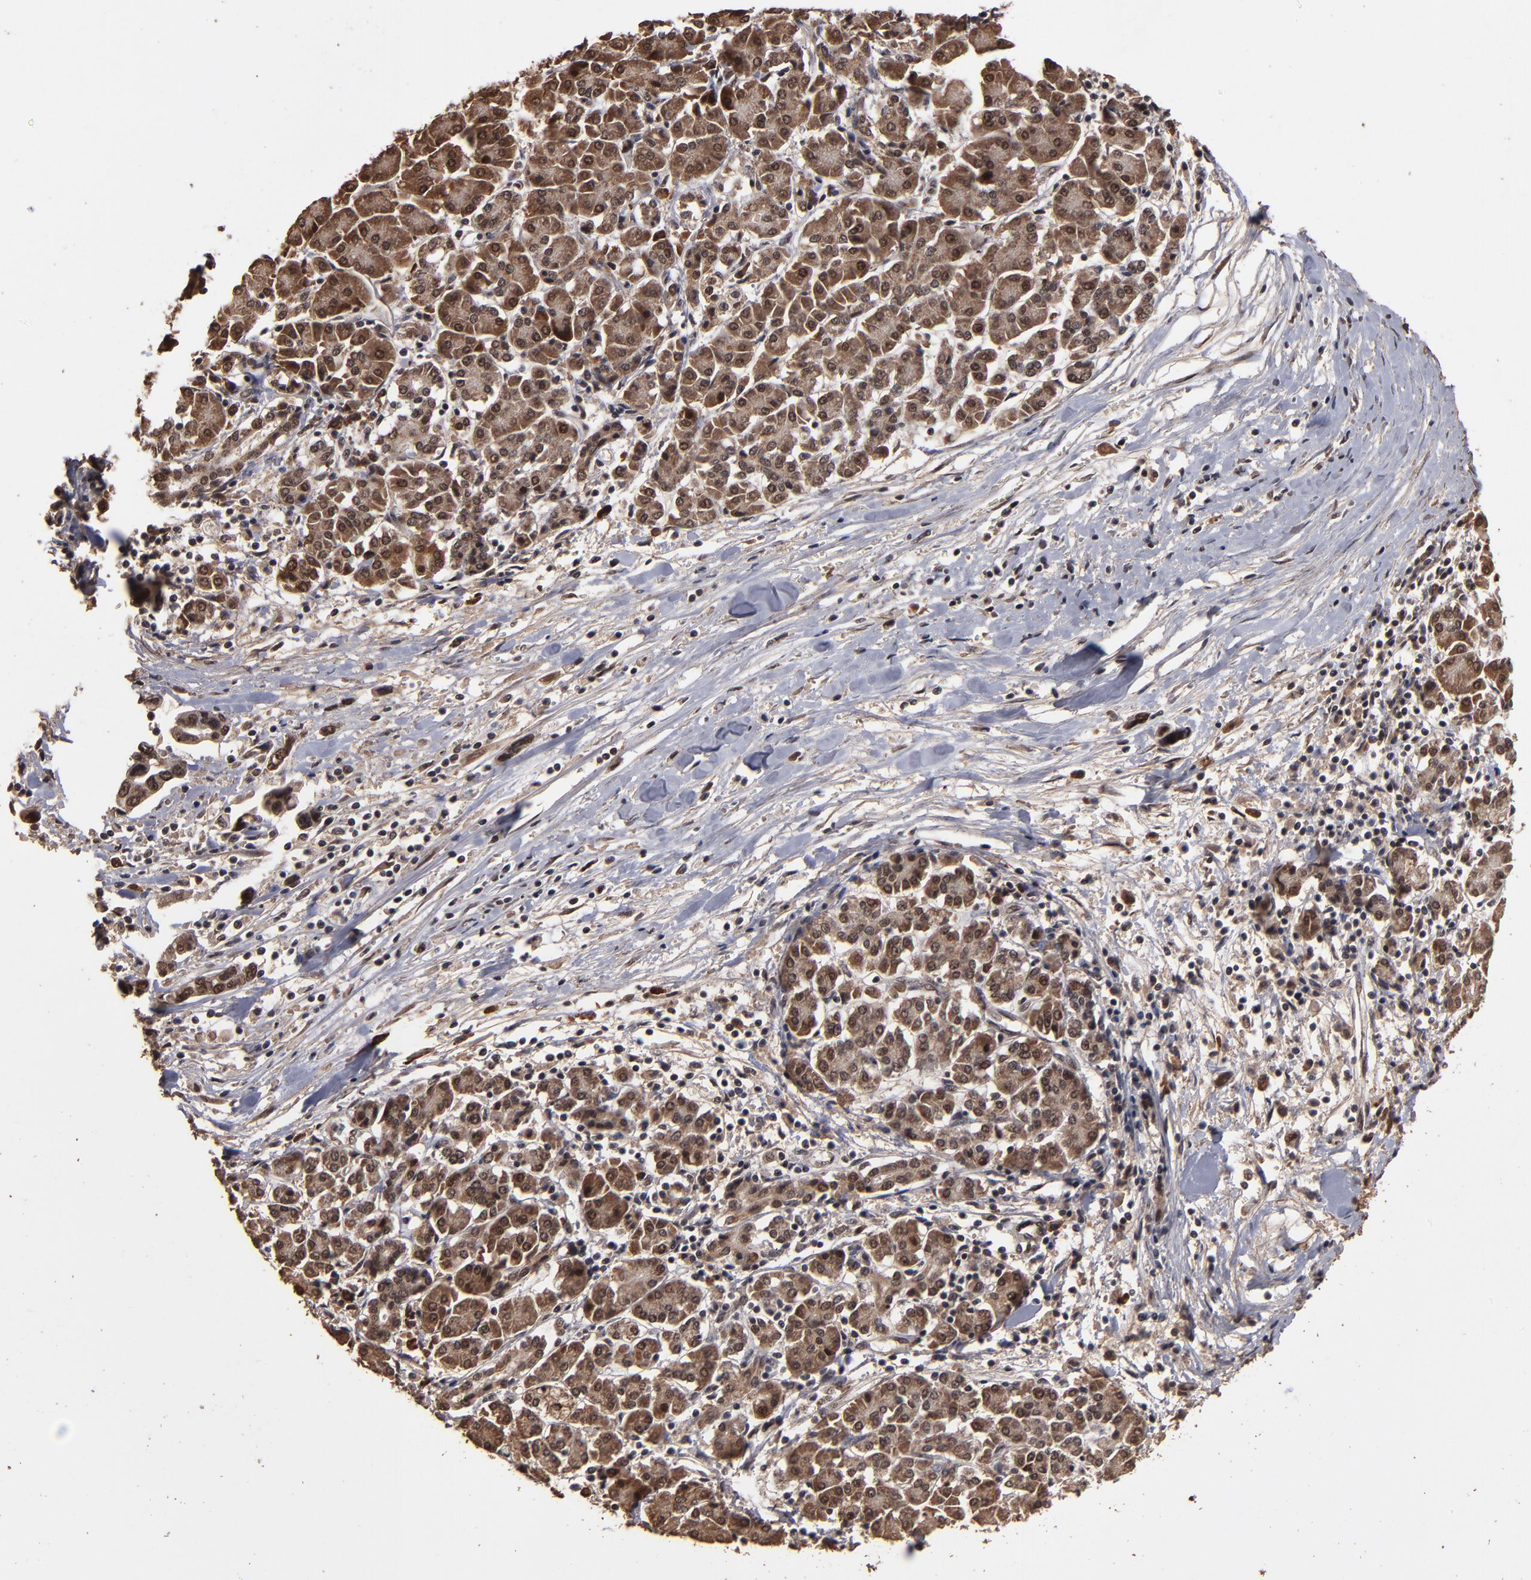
{"staining": {"intensity": "moderate", "quantity": ">75%", "location": "cytoplasmic/membranous,nuclear"}, "tissue": "pancreatic cancer", "cell_type": "Tumor cells", "image_type": "cancer", "snomed": [{"axis": "morphology", "description": "Adenocarcinoma, NOS"}, {"axis": "topography", "description": "Pancreas"}], "caption": "Pancreatic cancer tissue shows moderate cytoplasmic/membranous and nuclear staining in approximately >75% of tumor cells, visualized by immunohistochemistry. (Stains: DAB in brown, nuclei in blue, Microscopy: brightfield microscopy at high magnification).", "gene": "NXF2B", "patient": {"sex": "female", "age": 57}}